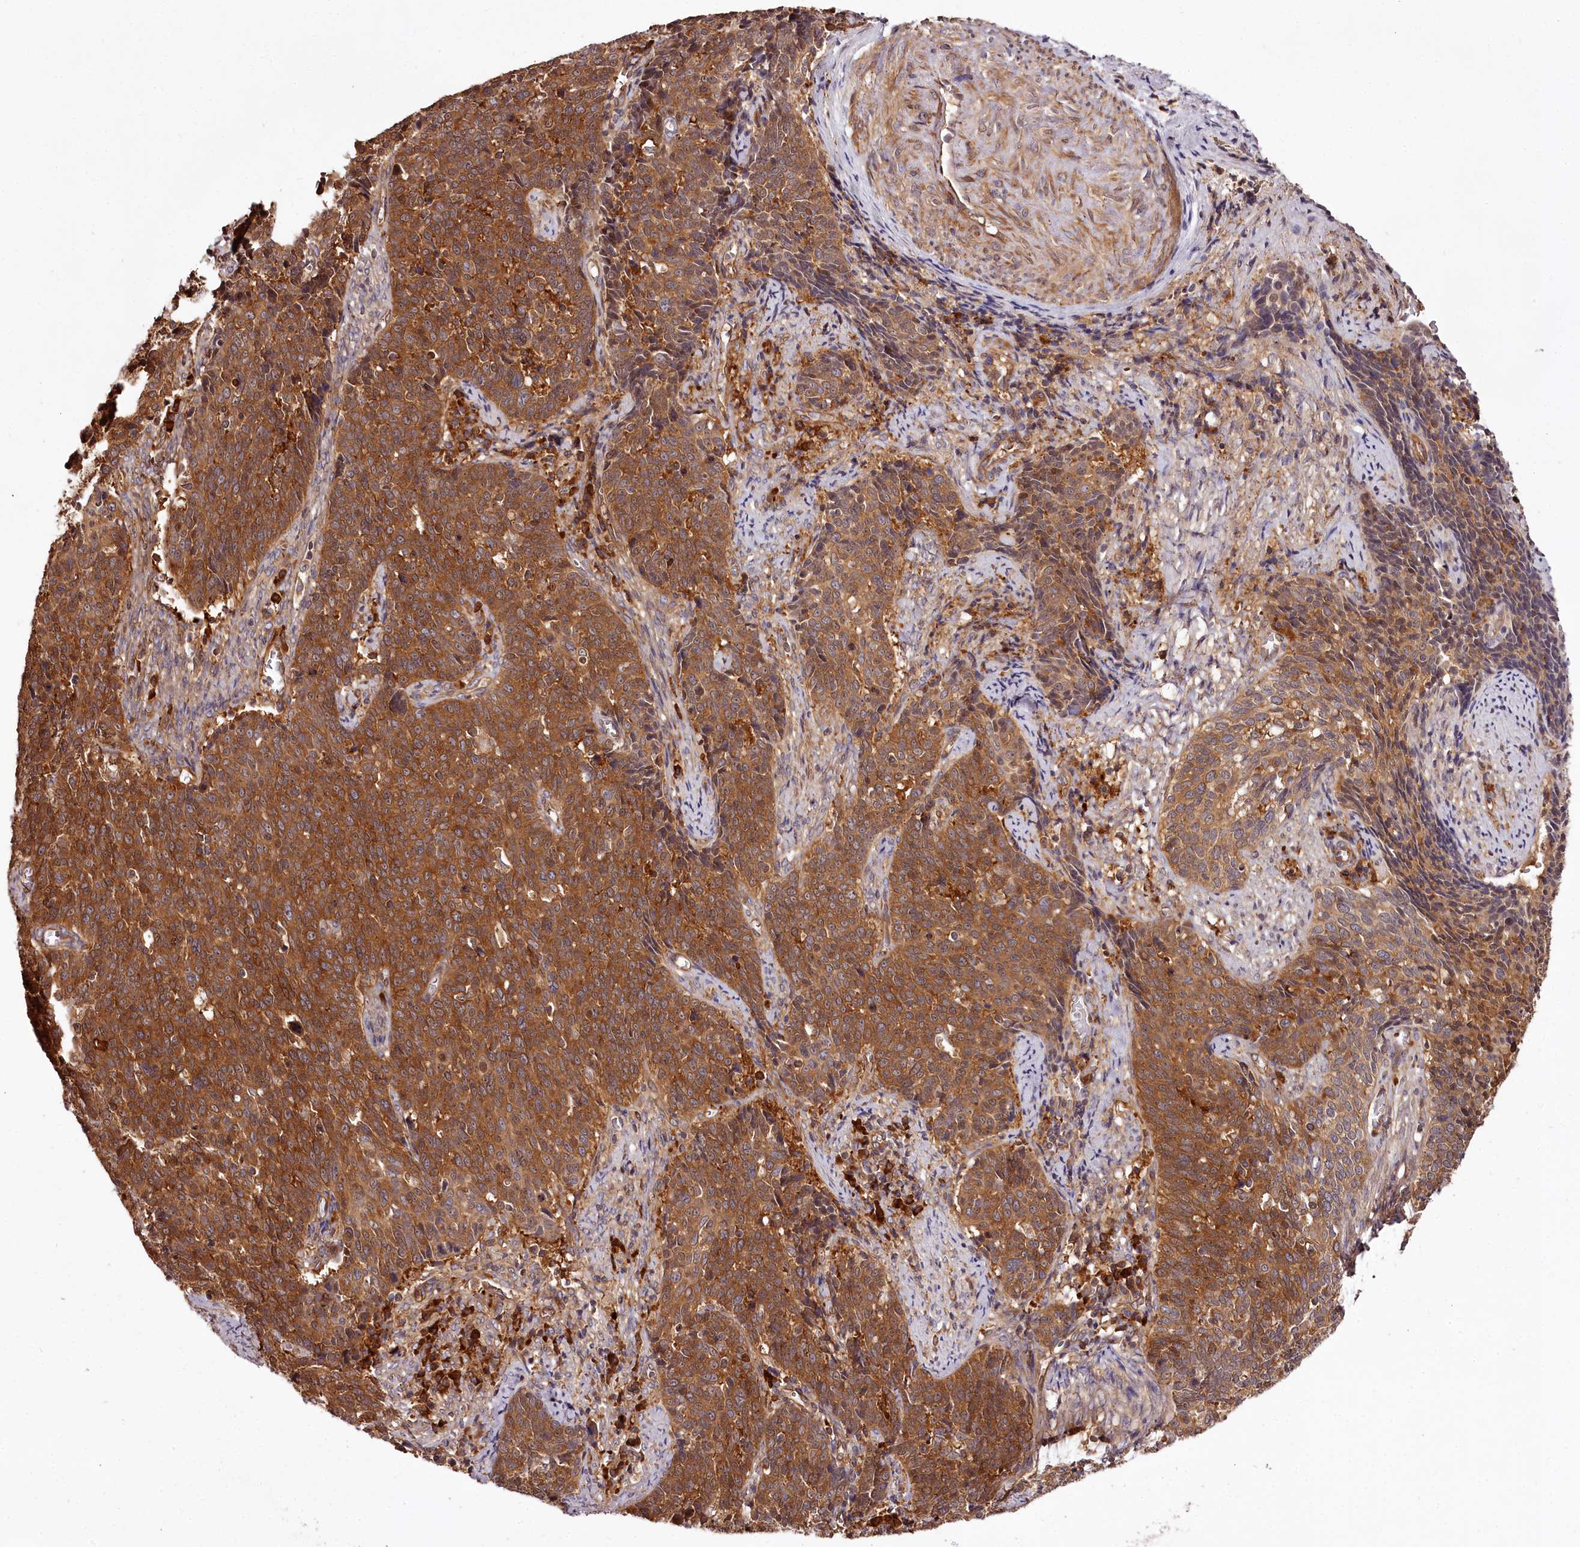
{"staining": {"intensity": "strong", "quantity": ">75%", "location": "cytoplasmic/membranous"}, "tissue": "cervical cancer", "cell_type": "Tumor cells", "image_type": "cancer", "snomed": [{"axis": "morphology", "description": "Squamous cell carcinoma, NOS"}, {"axis": "topography", "description": "Cervix"}], "caption": "High-magnification brightfield microscopy of cervical cancer (squamous cell carcinoma) stained with DAB (brown) and counterstained with hematoxylin (blue). tumor cells exhibit strong cytoplasmic/membranous positivity is present in about>75% of cells.", "gene": "TARS1", "patient": {"sex": "female", "age": 39}}